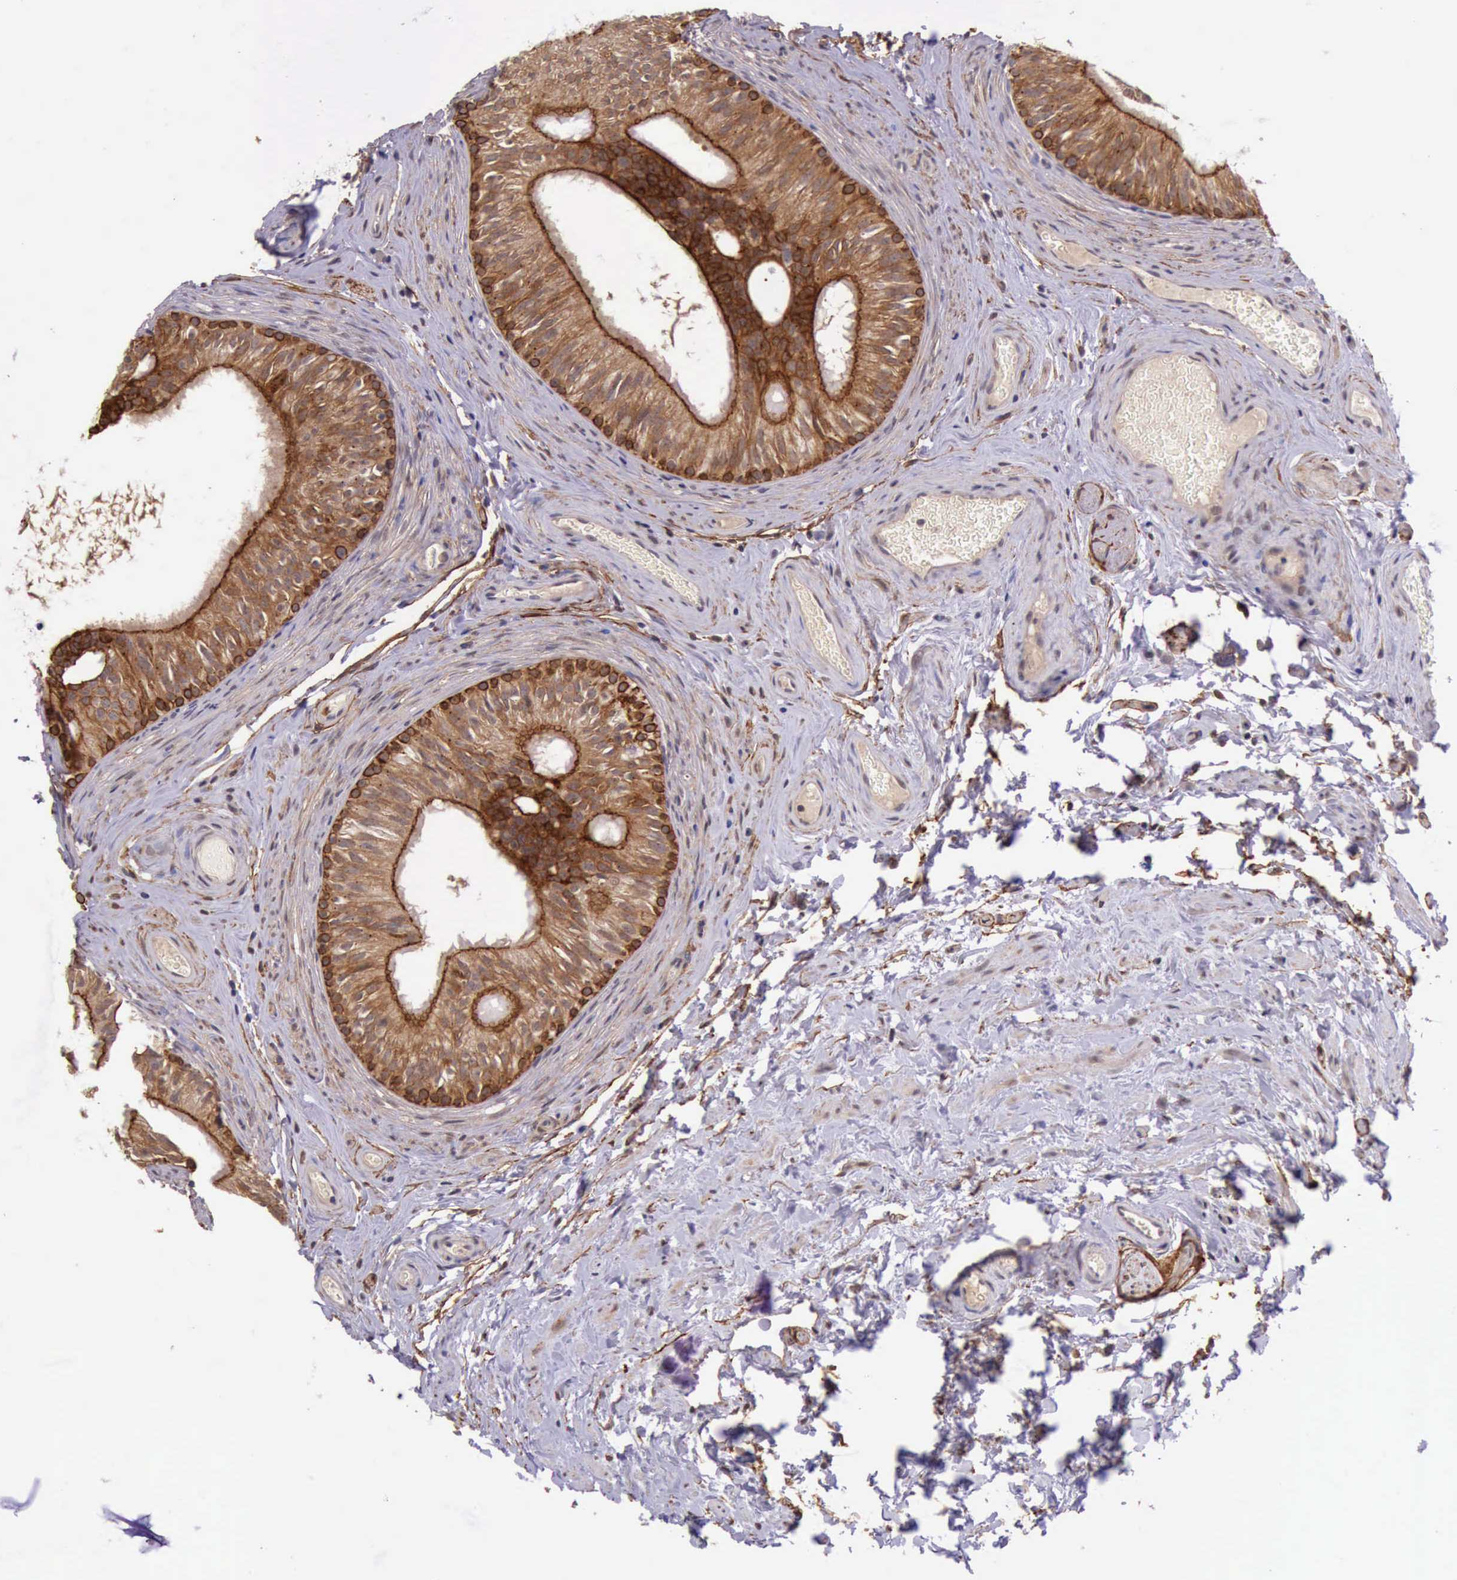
{"staining": {"intensity": "strong", "quantity": ">75%", "location": "cytoplasmic/membranous"}, "tissue": "epididymis", "cell_type": "Glandular cells", "image_type": "normal", "snomed": [{"axis": "morphology", "description": "Normal tissue, NOS"}, {"axis": "topography", "description": "Epididymis"}], "caption": "Immunohistochemical staining of unremarkable human epididymis exhibits high levels of strong cytoplasmic/membranous staining in approximately >75% of glandular cells.", "gene": "PRICKLE3", "patient": {"sex": "male", "age": 32}}